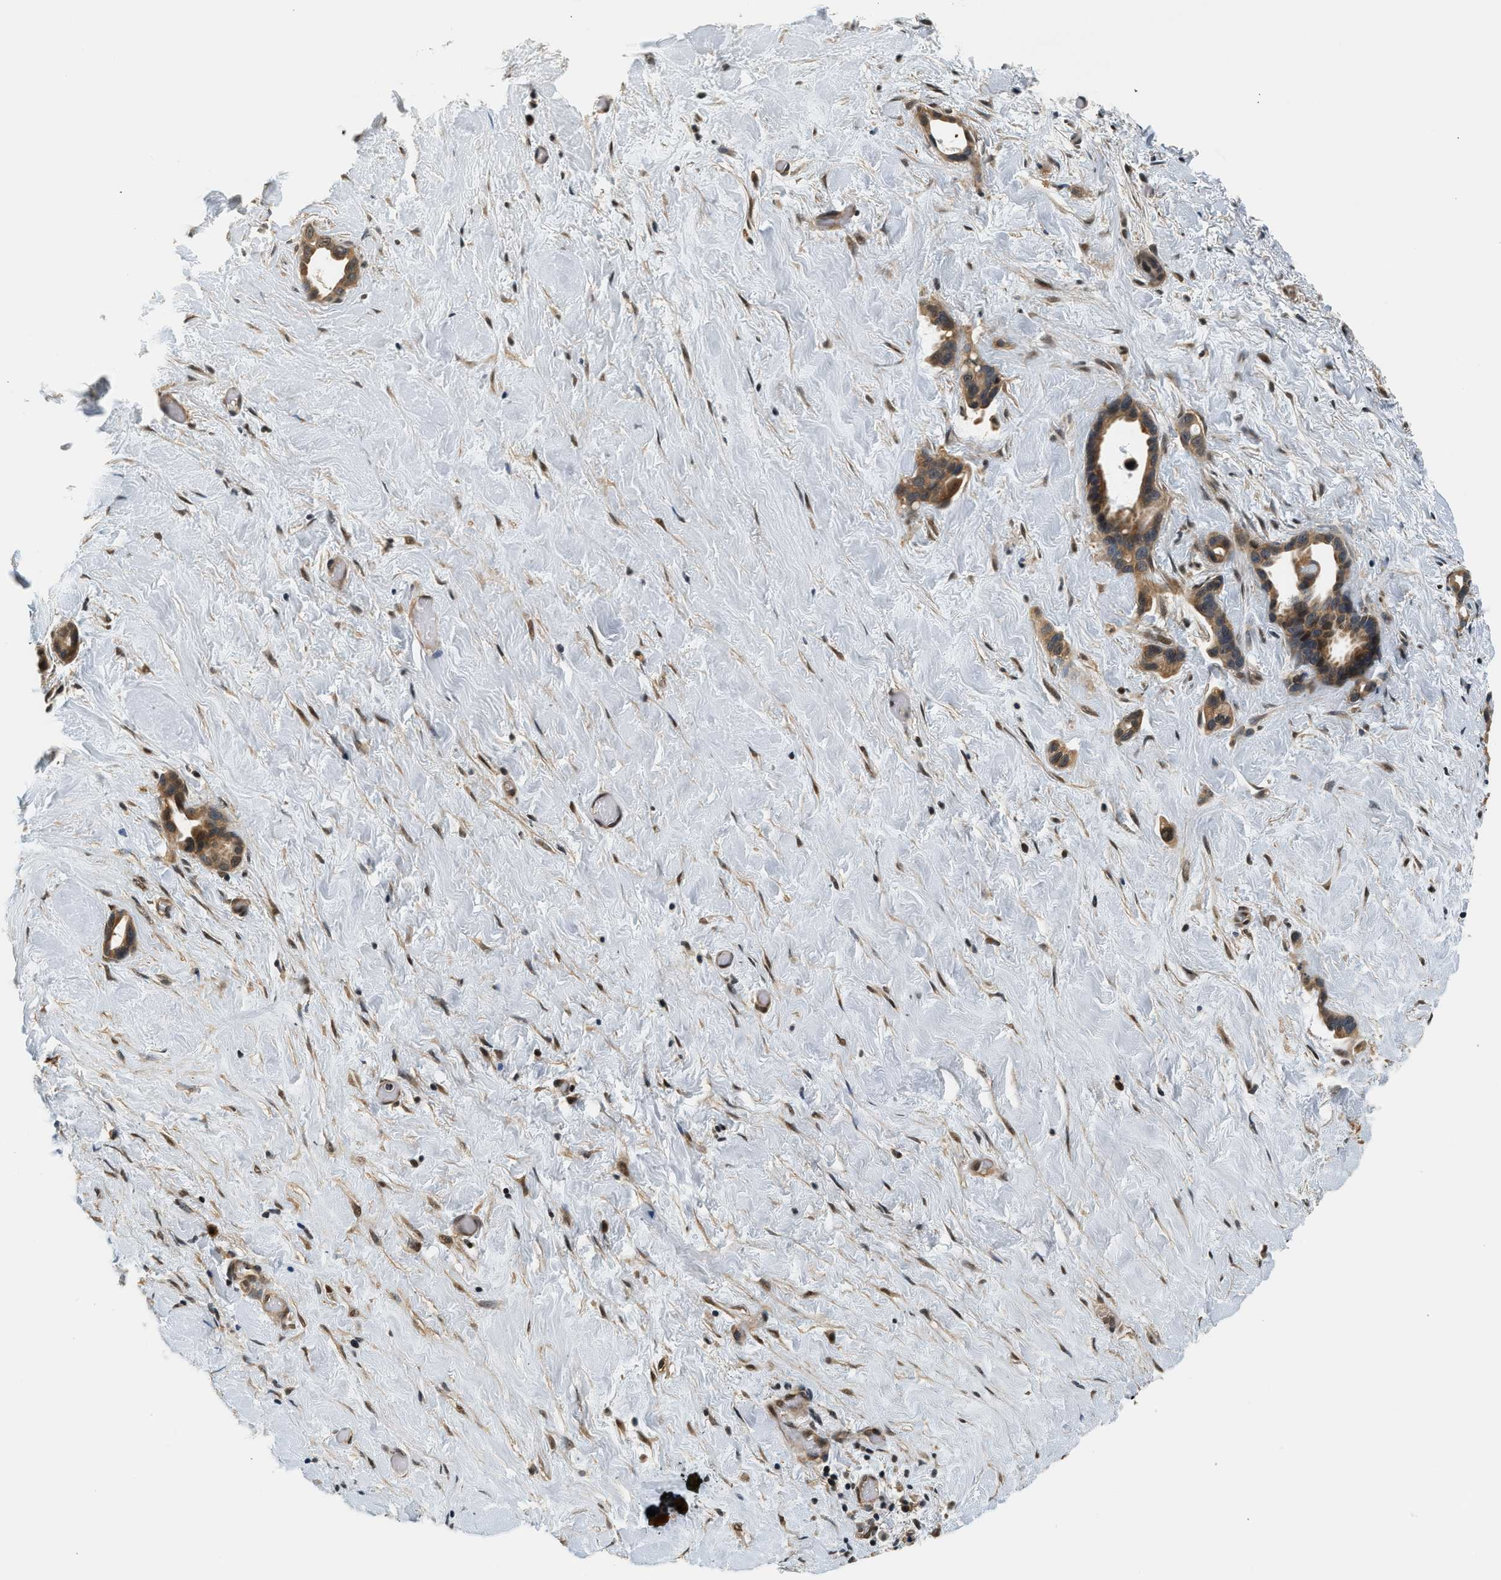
{"staining": {"intensity": "moderate", "quantity": ">75%", "location": "cytoplasmic/membranous"}, "tissue": "liver cancer", "cell_type": "Tumor cells", "image_type": "cancer", "snomed": [{"axis": "morphology", "description": "Cholangiocarcinoma"}, {"axis": "topography", "description": "Liver"}], "caption": "An immunohistochemistry (IHC) image of tumor tissue is shown. Protein staining in brown highlights moderate cytoplasmic/membranous positivity in liver cholangiocarcinoma within tumor cells.", "gene": "PSMD3", "patient": {"sex": "female", "age": 65}}